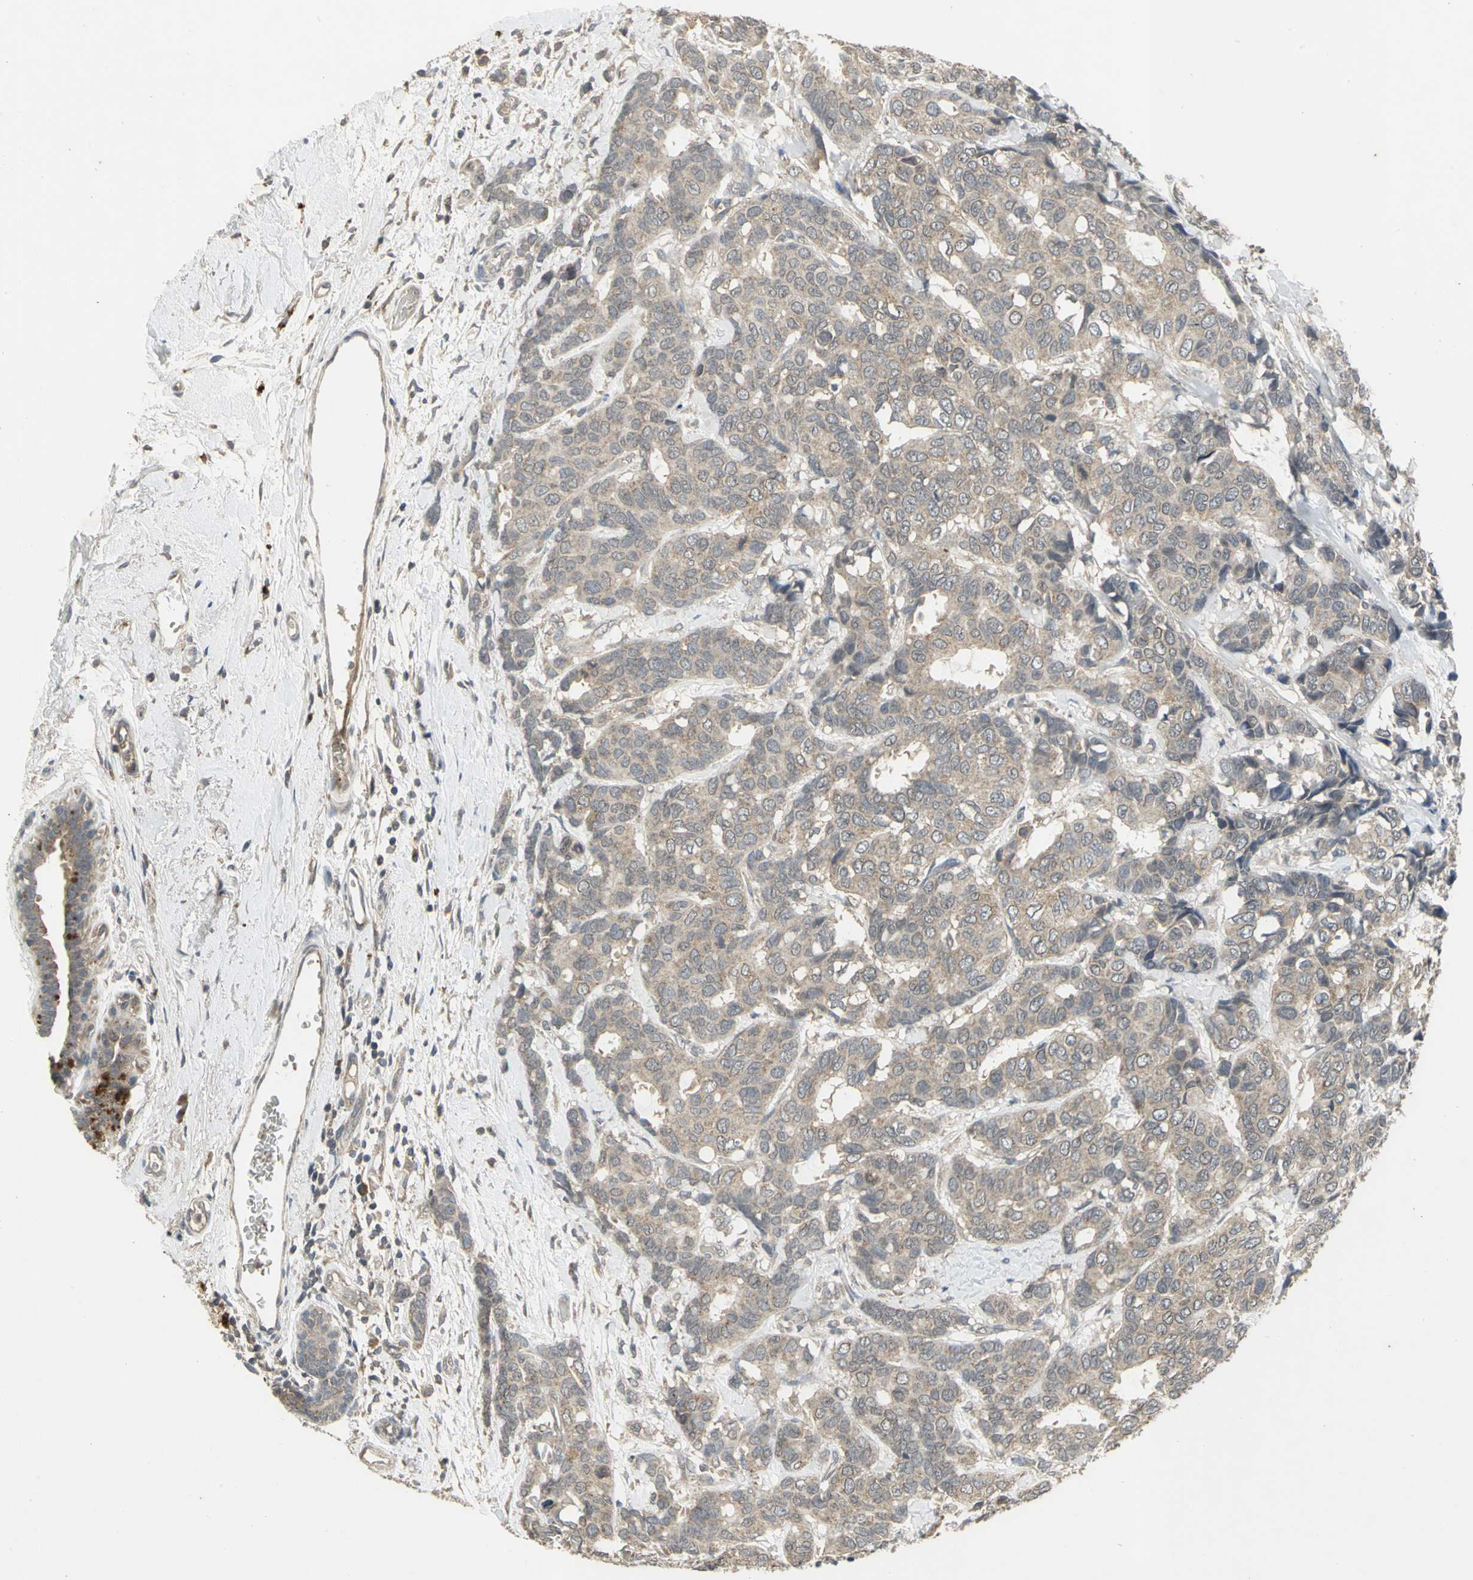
{"staining": {"intensity": "weak", "quantity": ">75%", "location": "cytoplasmic/membranous"}, "tissue": "breast cancer", "cell_type": "Tumor cells", "image_type": "cancer", "snomed": [{"axis": "morphology", "description": "Duct carcinoma"}, {"axis": "topography", "description": "Breast"}], "caption": "This photomicrograph exhibits immunohistochemistry staining of infiltrating ductal carcinoma (breast), with low weak cytoplasmic/membranous expression in approximately >75% of tumor cells.", "gene": "KEAP1", "patient": {"sex": "female", "age": 87}}